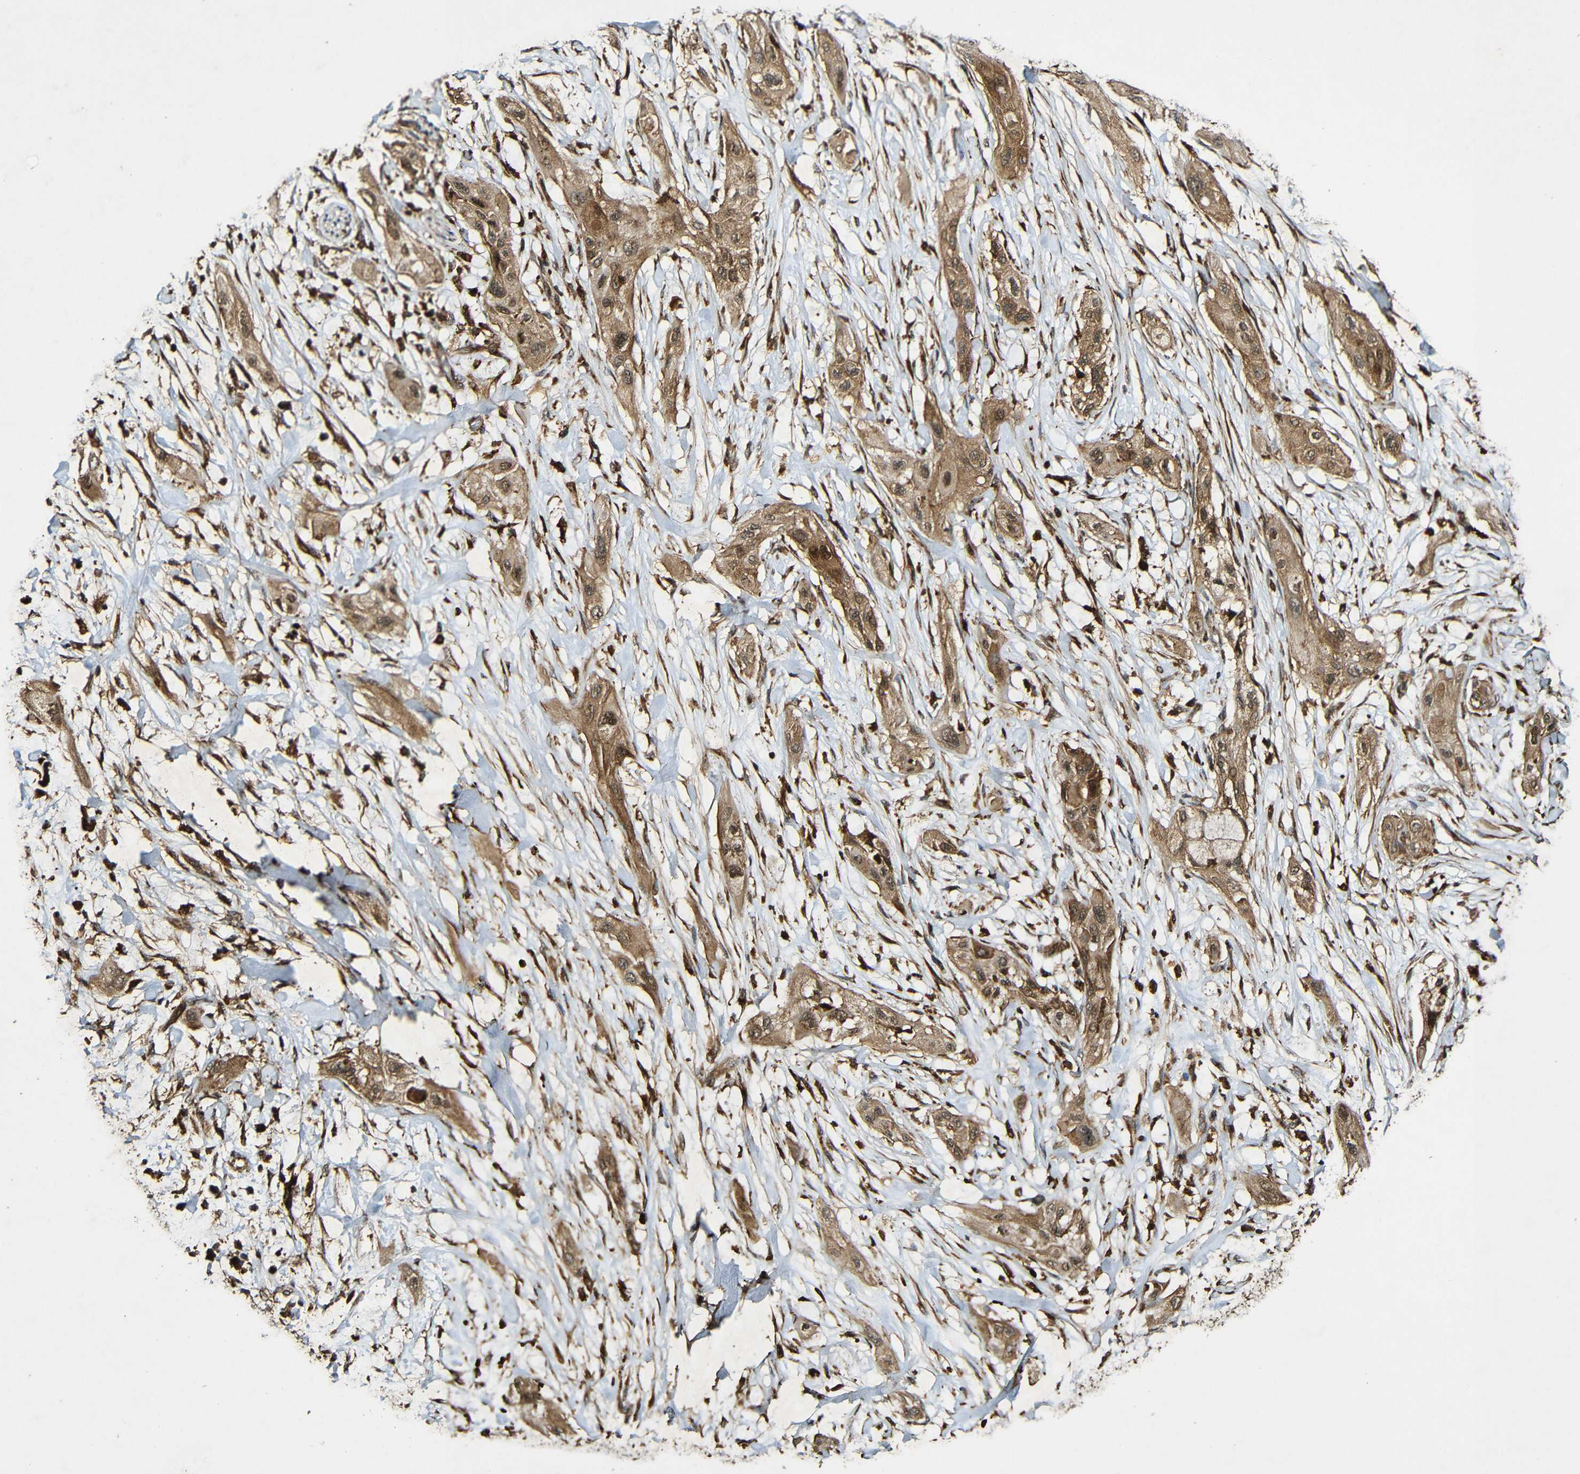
{"staining": {"intensity": "moderate", "quantity": ">75%", "location": "cytoplasmic/membranous"}, "tissue": "lung cancer", "cell_type": "Tumor cells", "image_type": "cancer", "snomed": [{"axis": "morphology", "description": "Squamous cell carcinoma, NOS"}, {"axis": "topography", "description": "Lung"}], "caption": "This is a histology image of immunohistochemistry (IHC) staining of lung cancer (squamous cell carcinoma), which shows moderate expression in the cytoplasmic/membranous of tumor cells.", "gene": "CASP8", "patient": {"sex": "female", "age": 47}}